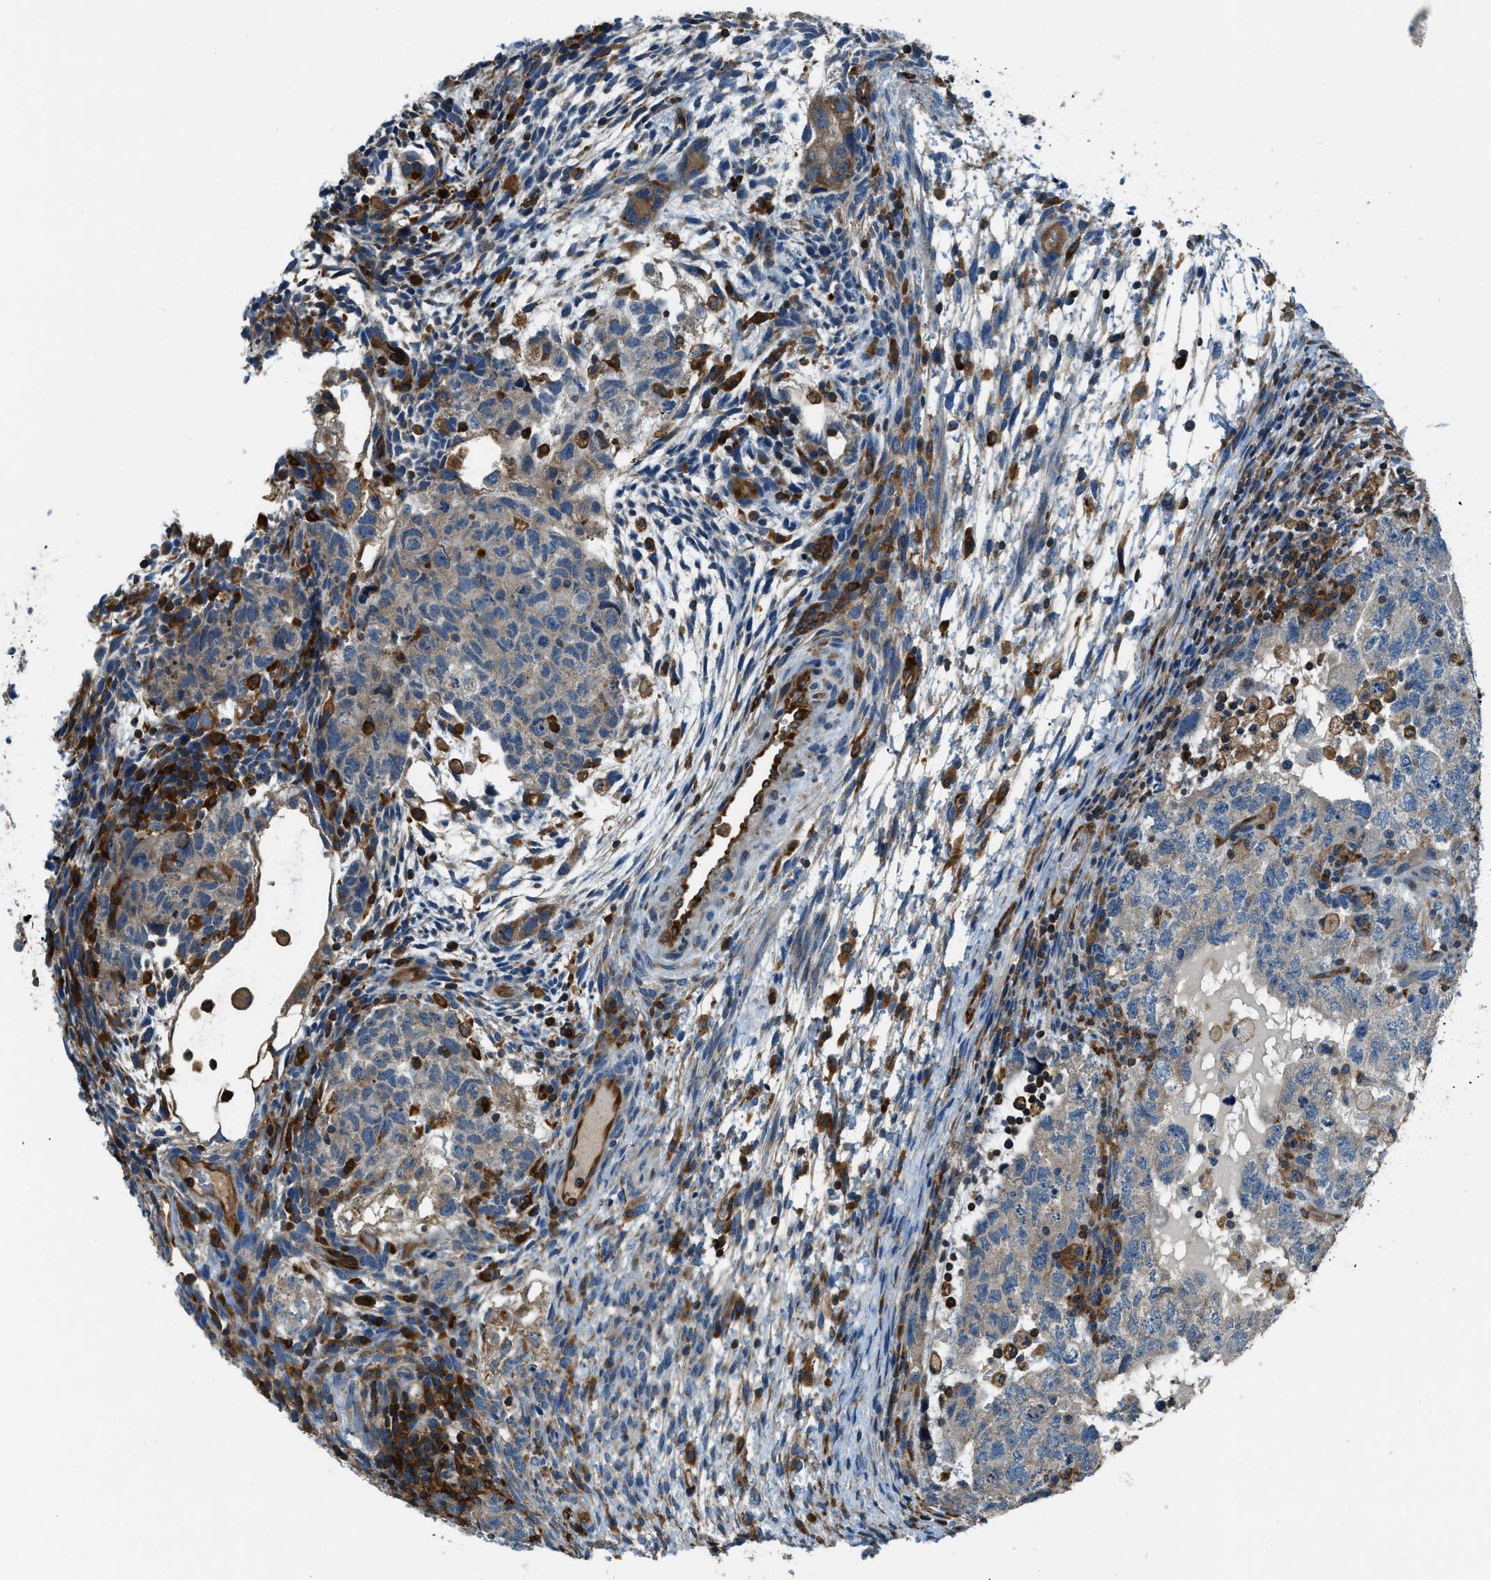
{"staining": {"intensity": "weak", "quantity": "<25%", "location": "cytoplasmic/membranous"}, "tissue": "testis cancer", "cell_type": "Tumor cells", "image_type": "cancer", "snomed": [{"axis": "morphology", "description": "Carcinoma, Embryonal, NOS"}, {"axis": "topography", "description": "Testis"}], "caption": "A high-resolution photomicrograph shows immunohistochemistry (IHC) staining of testis embryonal carcinoma, which displays no significant positivity in tumor cells.", "gene": "GIMAP8", "patient": {"sex": "male", "age": 36}}